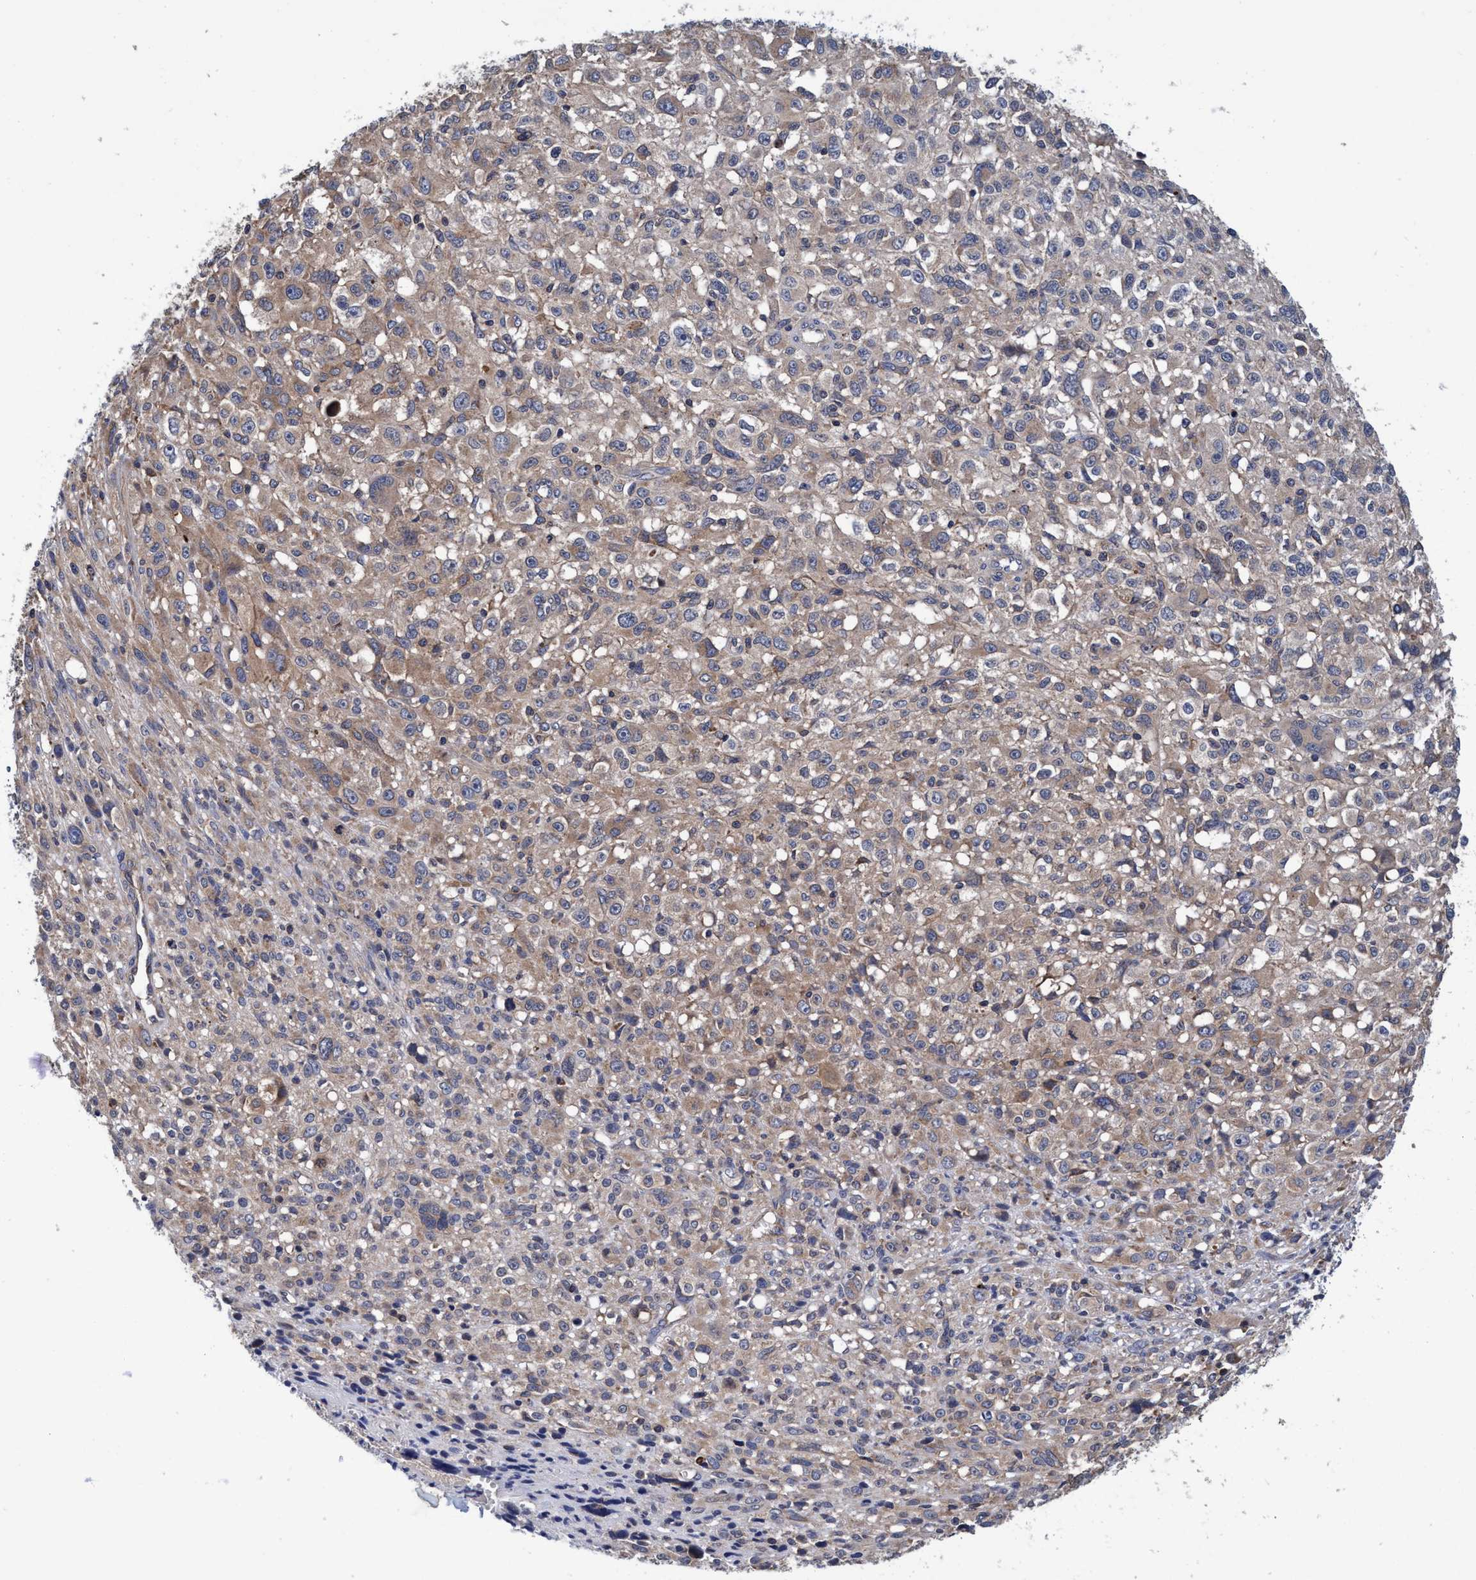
{"staining": {"intensity": "weak", "quantity": "25%-75%", "location": "cytoplasmic/membranous"}, "tissue": "melanoma", "cell_type": "Tumor cells", "image_type": "cancer", "snomed": [{"axis": "morphology", "description": "Malignant melanoma, NOS"}, {"axis": "topography", "description": "Skin"}], "caption": "Weak cytoplasmic/membranous positivity for a protein is present in approximately 25%-75% of tumor cells of melanoma using immunohistochemistry.", "gene": "CALCOCO2", "patient": {"sex": "female", "age": 55}}